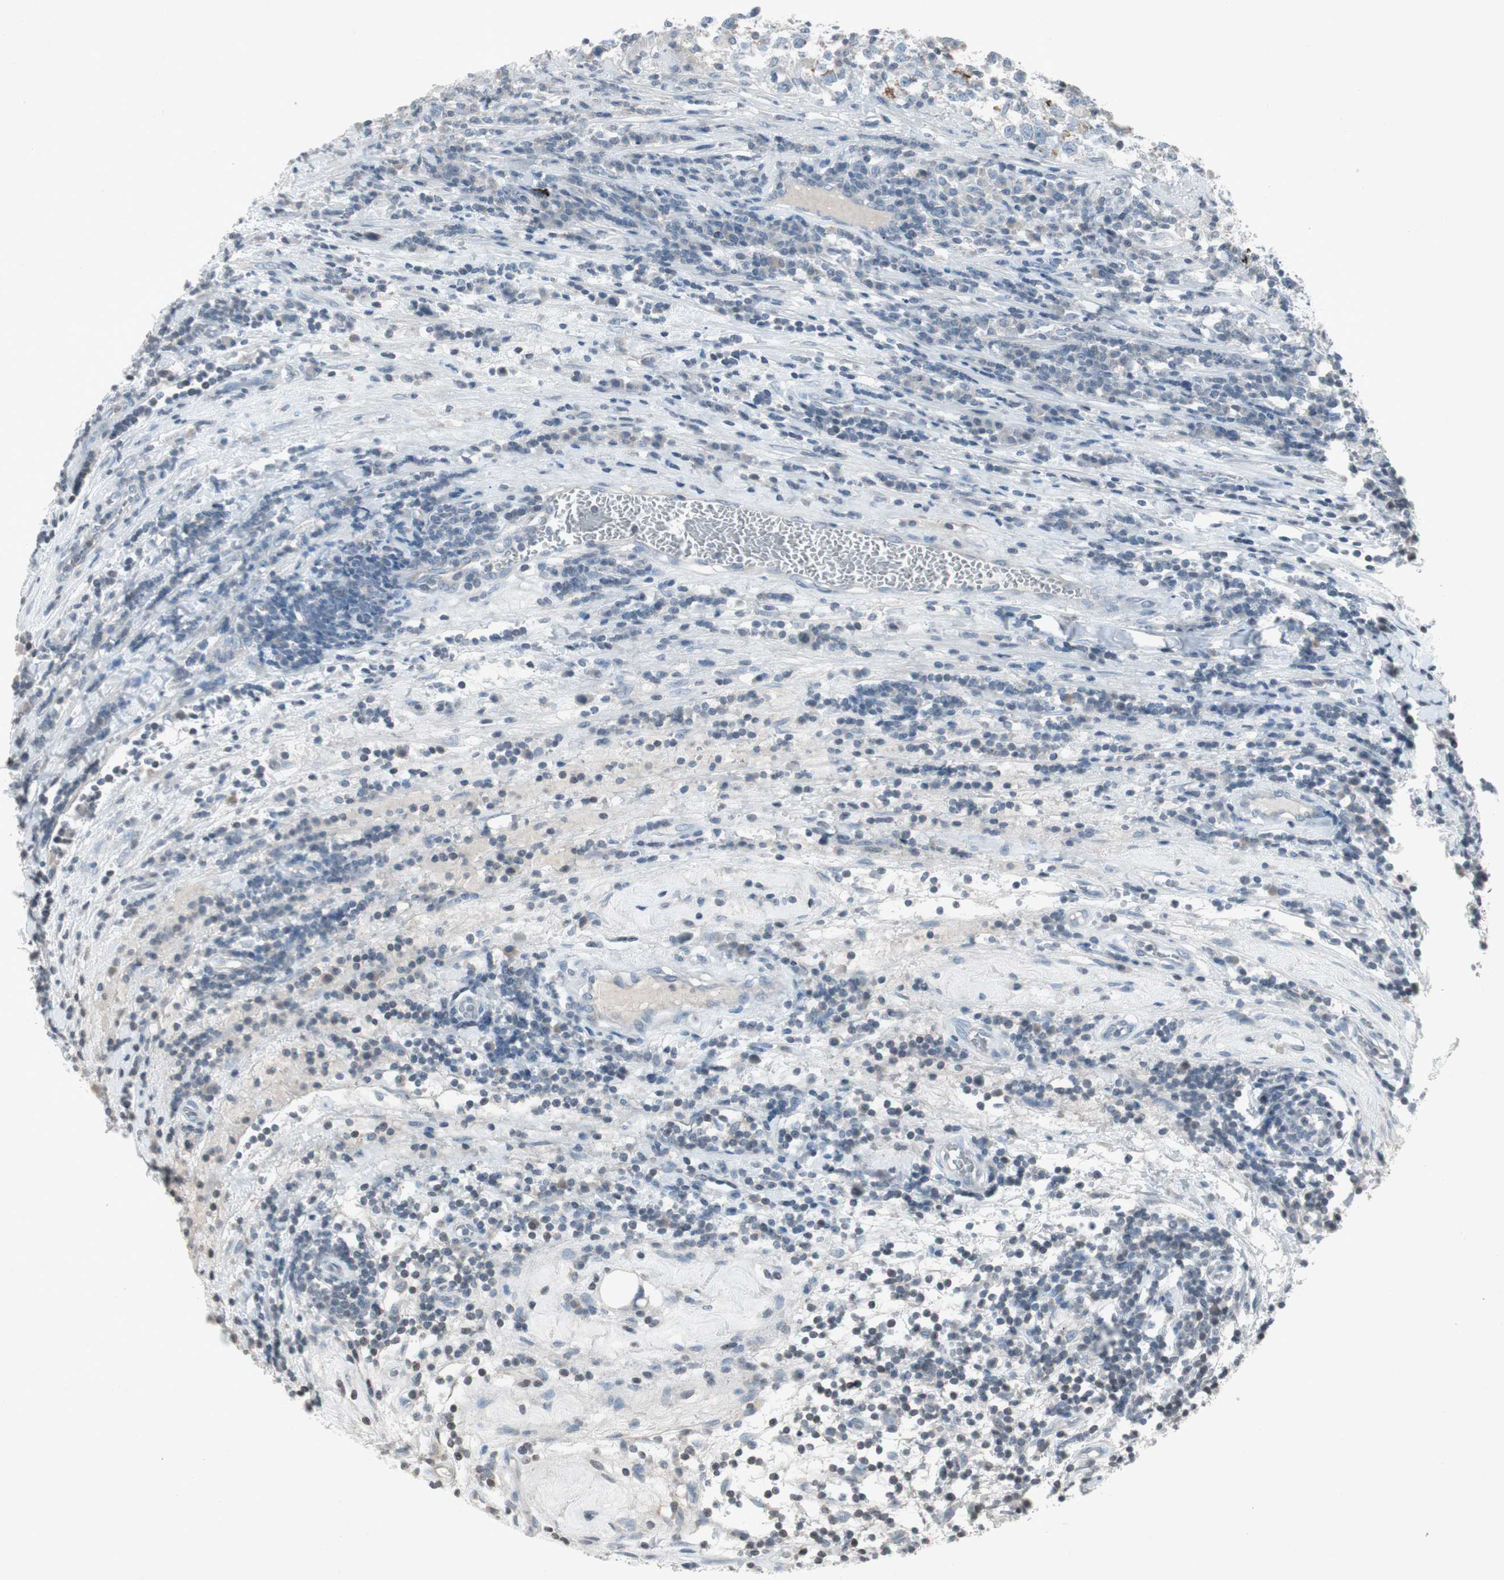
{"staining": {"intensity": "negative", "quantity": "none", "location": "none"}, "tissue": "testis cancer", "cell_type": "Tumor cells", "image_type": "cancer", "snomed": [{"axis": "morphology", "description": "Seminoma, NOS"}, {"axis": "topography", "description": "Testis"}], "caption": "High magnification brightfield microscopy of testis seminoma stained with DAB (3,3'-diaminobenzidine) (brown) and counterstained with hematoxylin (blue): tumor cells show no significant positivity.", "gene": "ARG2", "patient": {"sex": "male", "age": 43}}